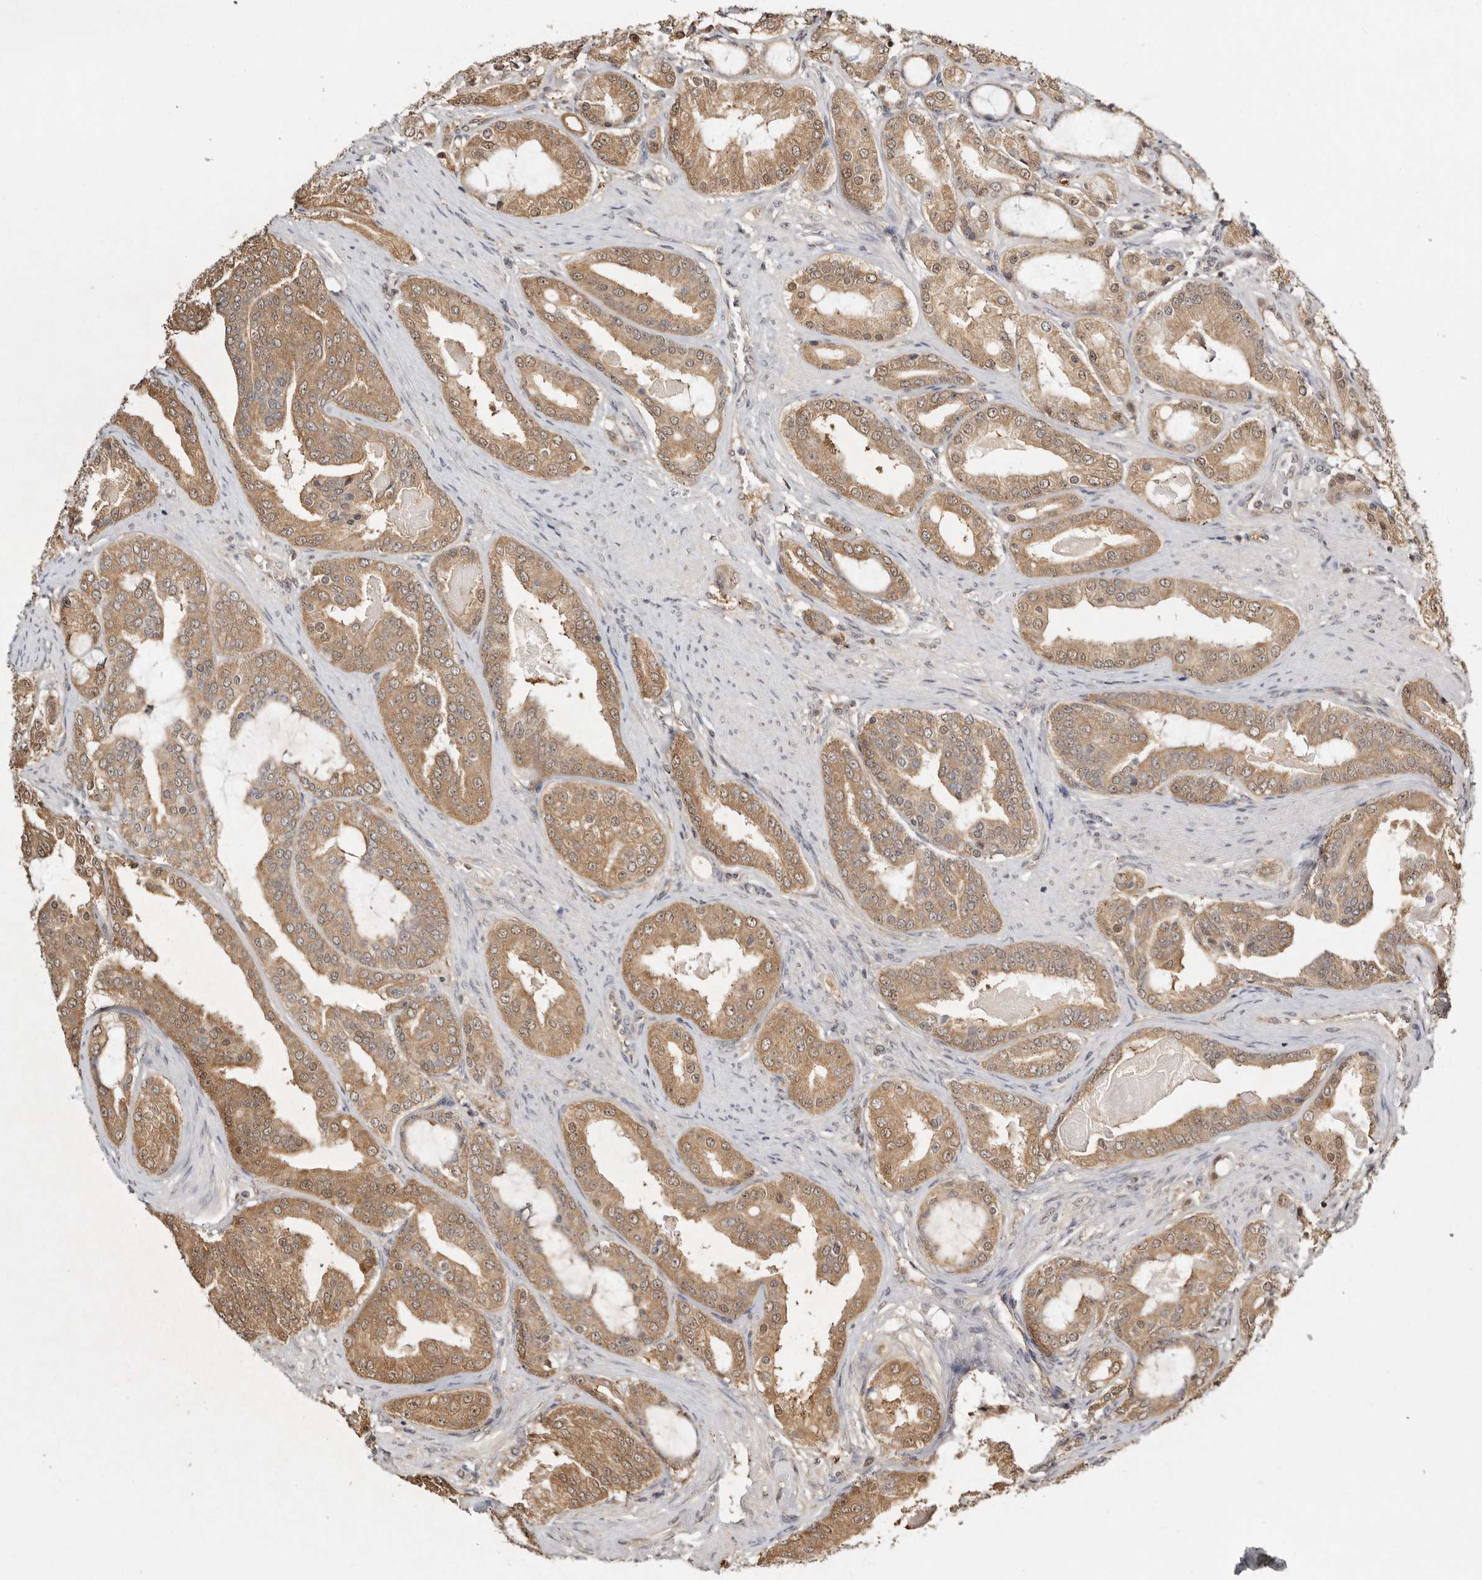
{"staining": {"intensity": "moderate", "quantity": ">75%", "location": "cytoplasmic/membranous"}, "tissue": "prostate cancer", "cell_type": "Tumor cells", "image_type": "cancer", "snomed": [{"axis": "morphology", "description": "Adenocarcinoma, High grade"}, {"axis": "topography", "description": "Prostate"}], "caption": "A brown stain highlights moderate cytoplasmic/membranous staining of a protein in prostate cancer (adenocarcinoma (high-grade)) tumor cells. (Brightfield microscopy of DAB IHC at high magnification).", "gene": "PSMA5", "patient": {"sex": "male", "age": 60}}